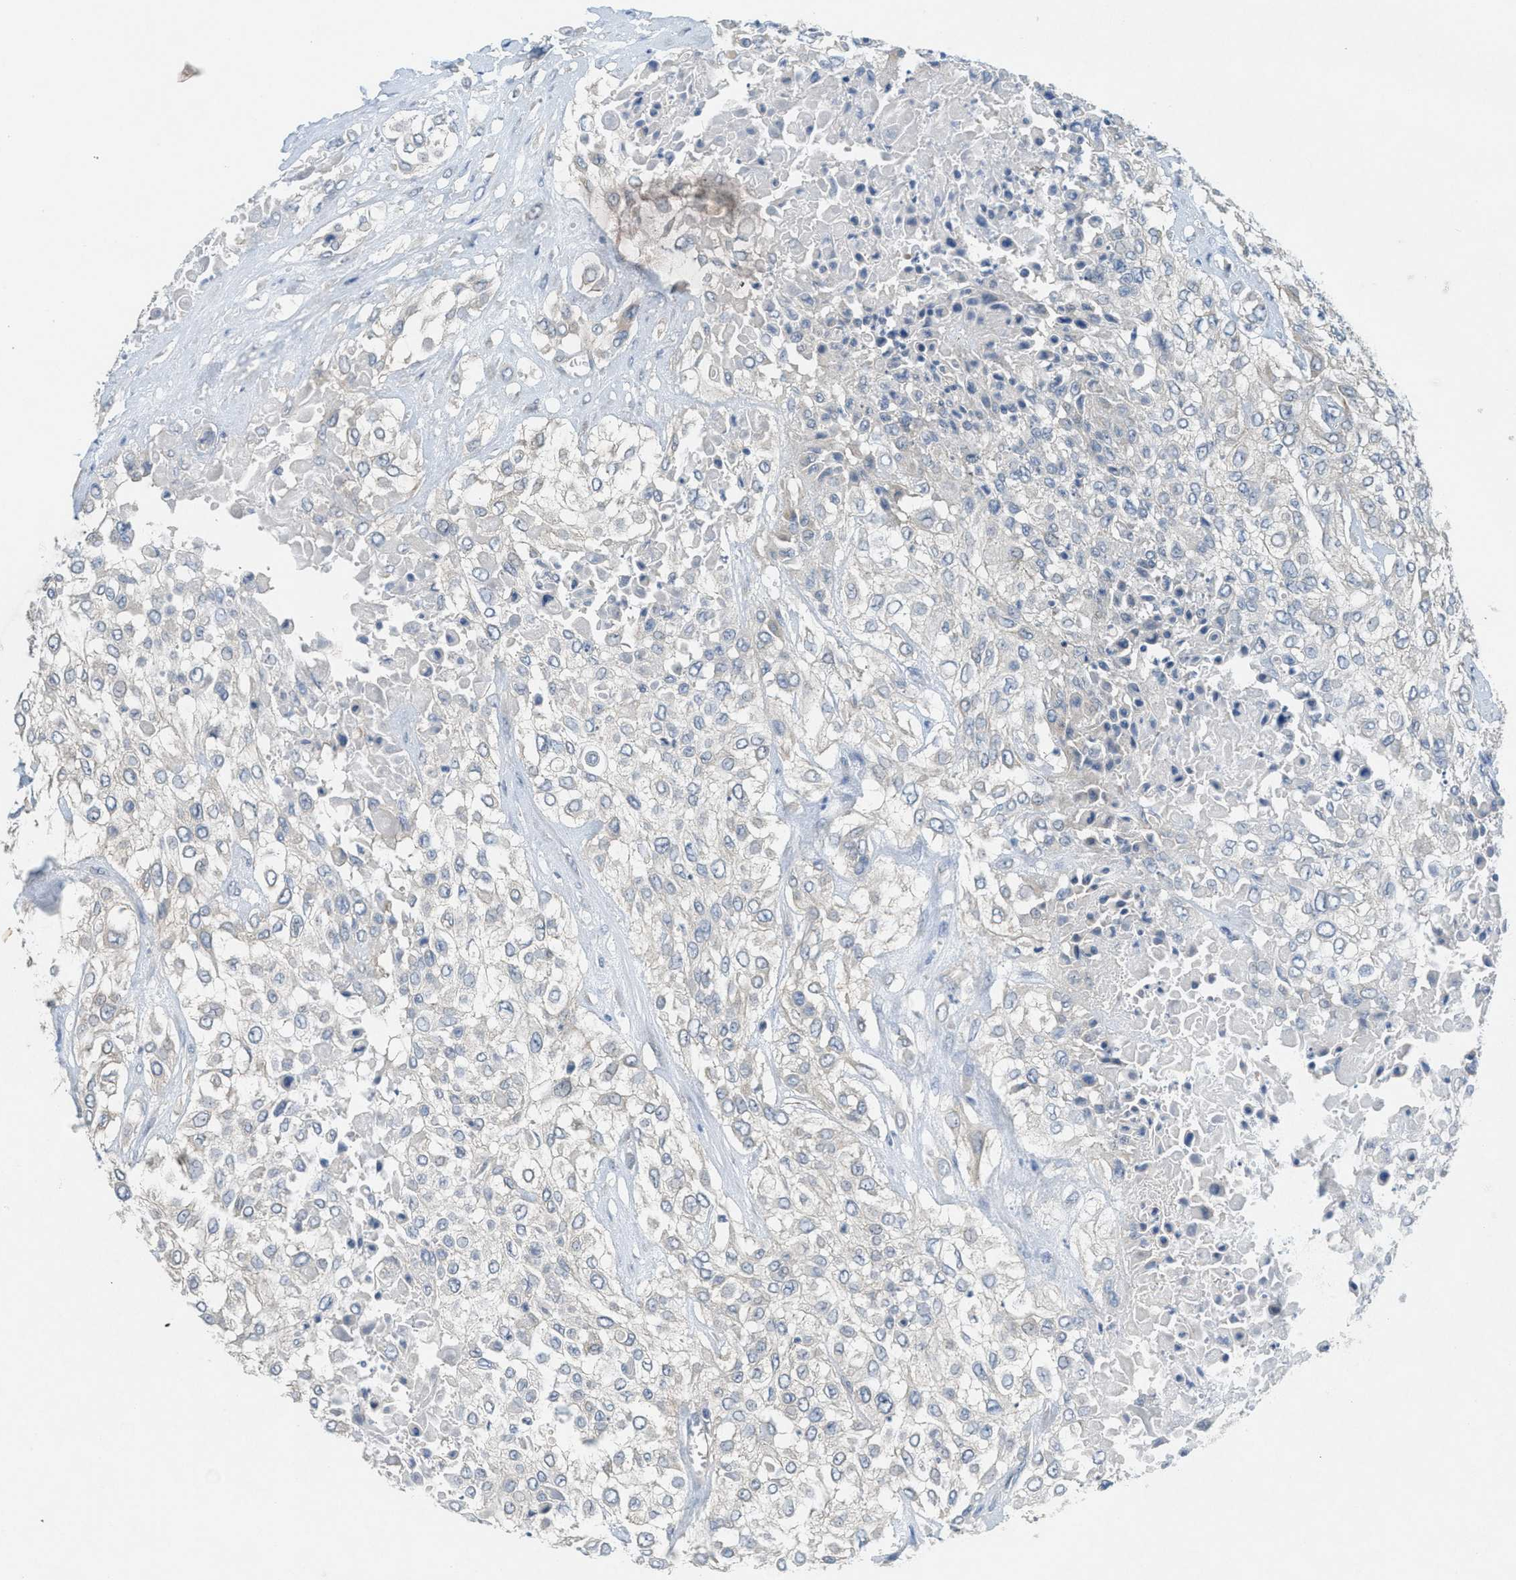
{"staining": {"intensity": "negative", "quantity": "none", "location": "none"}, "tissue": "urothelial cancer", "cell_type": "Tumor cells", "image_type": "cancer", "snomed": [{"axis": "morphology", "description": "Urothelial carcinoma, High grade"}, {"axis": "topography", "description": "Urinary bladder"}], "caption": "Histopathology image shows no protein staining in tumor cells of urothelial cancer tissue. Nuclei are stained in blue.", "gene": "ZFYVE9", "patient": {"sex": "male", "age": 57}}